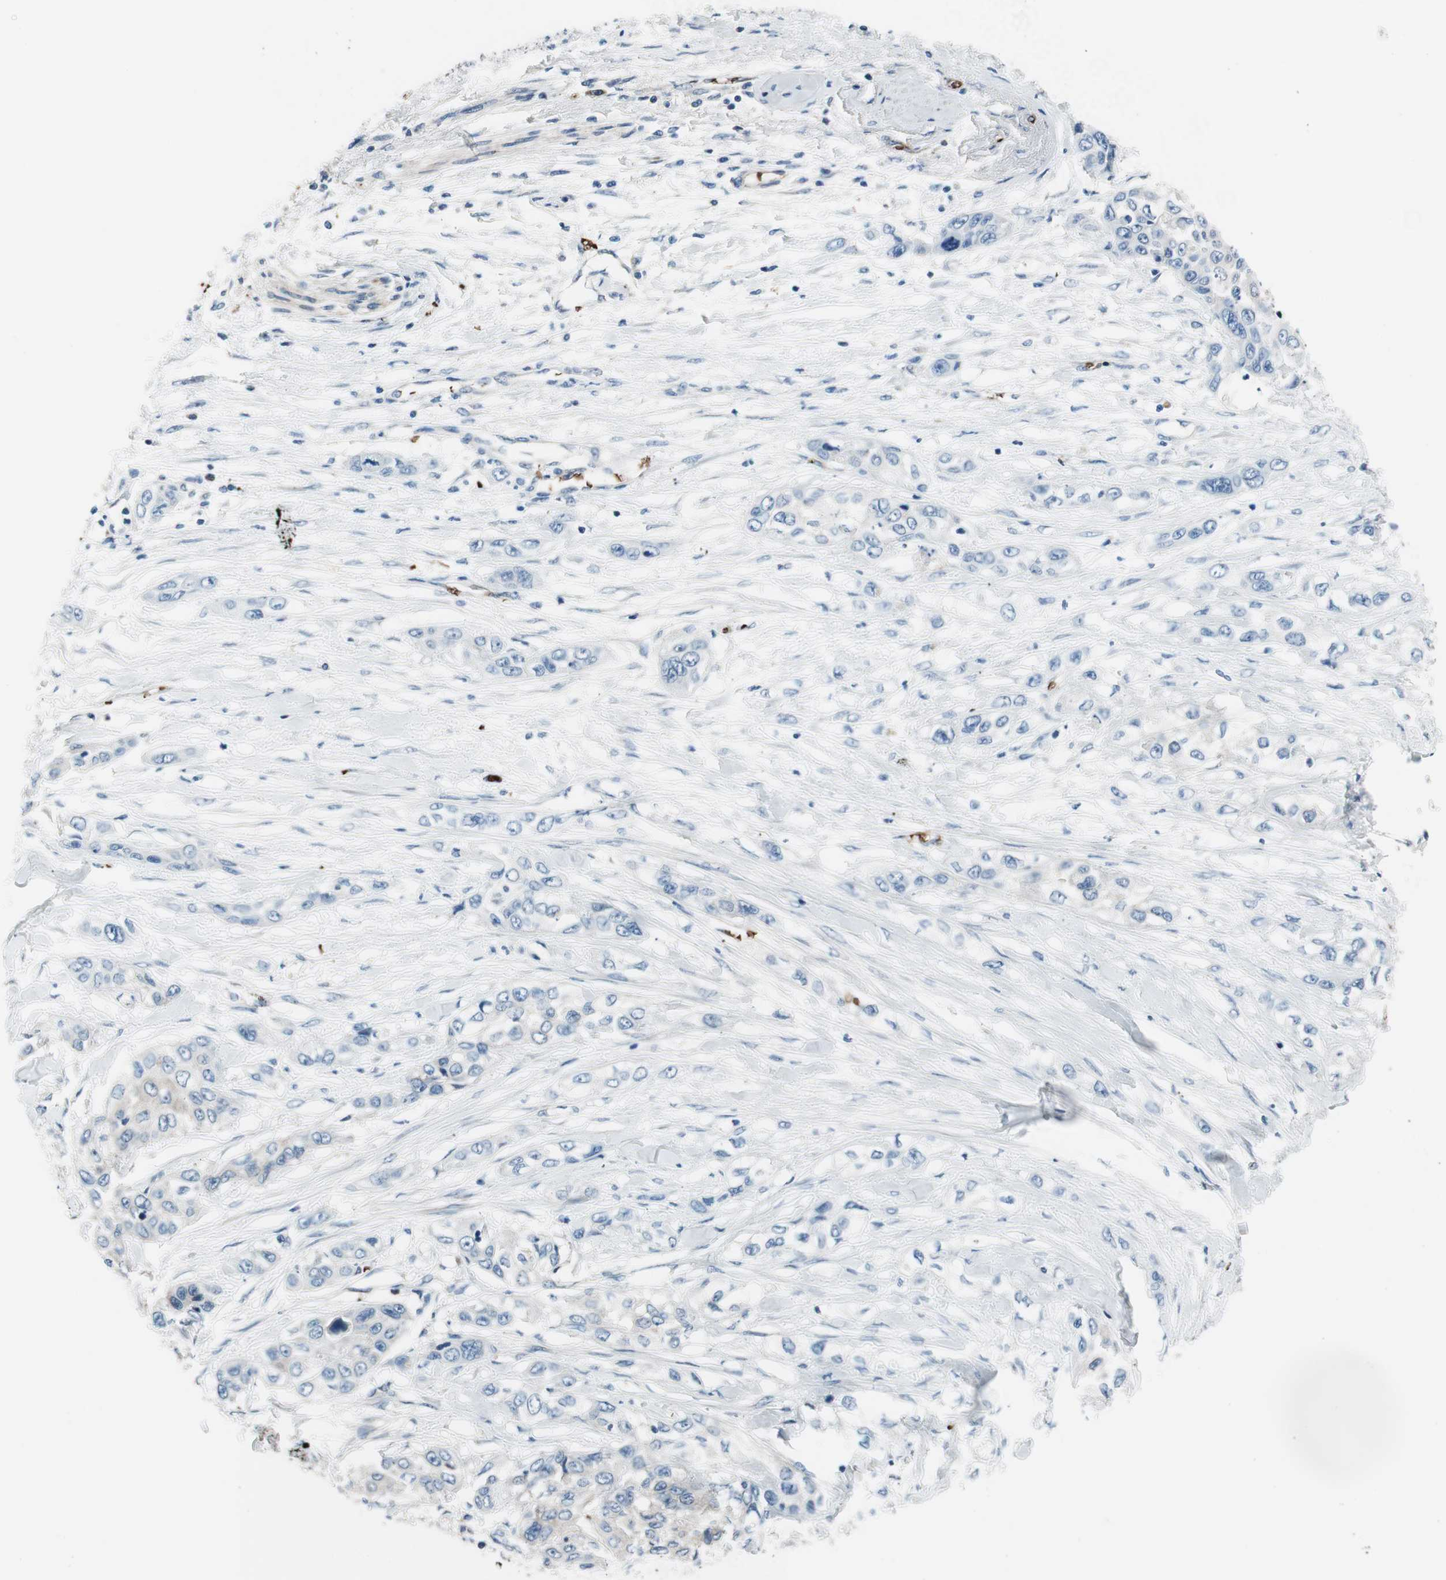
{"staining": {"intensity": "negative", "quantity": "none", "location": "none"}, "tissue": "pancreatic cancer", "cell_type": "Tumor cells", "image_type": "cancer", "snomed": [{"axis": "morphology", "description": "Adenocarcinoma, NOS"}, {"axis": "topography", "description": "Pancreas"}], "caption": "Immunohistochemistry (IHC) image of neoplastic tissue: human adenocarcinoma (pancreatic) stained with DAB displays no significant protein positivity in tumor cells.", "gene": "PRDX2", "patient": {"sex": "female", "age": 70}}